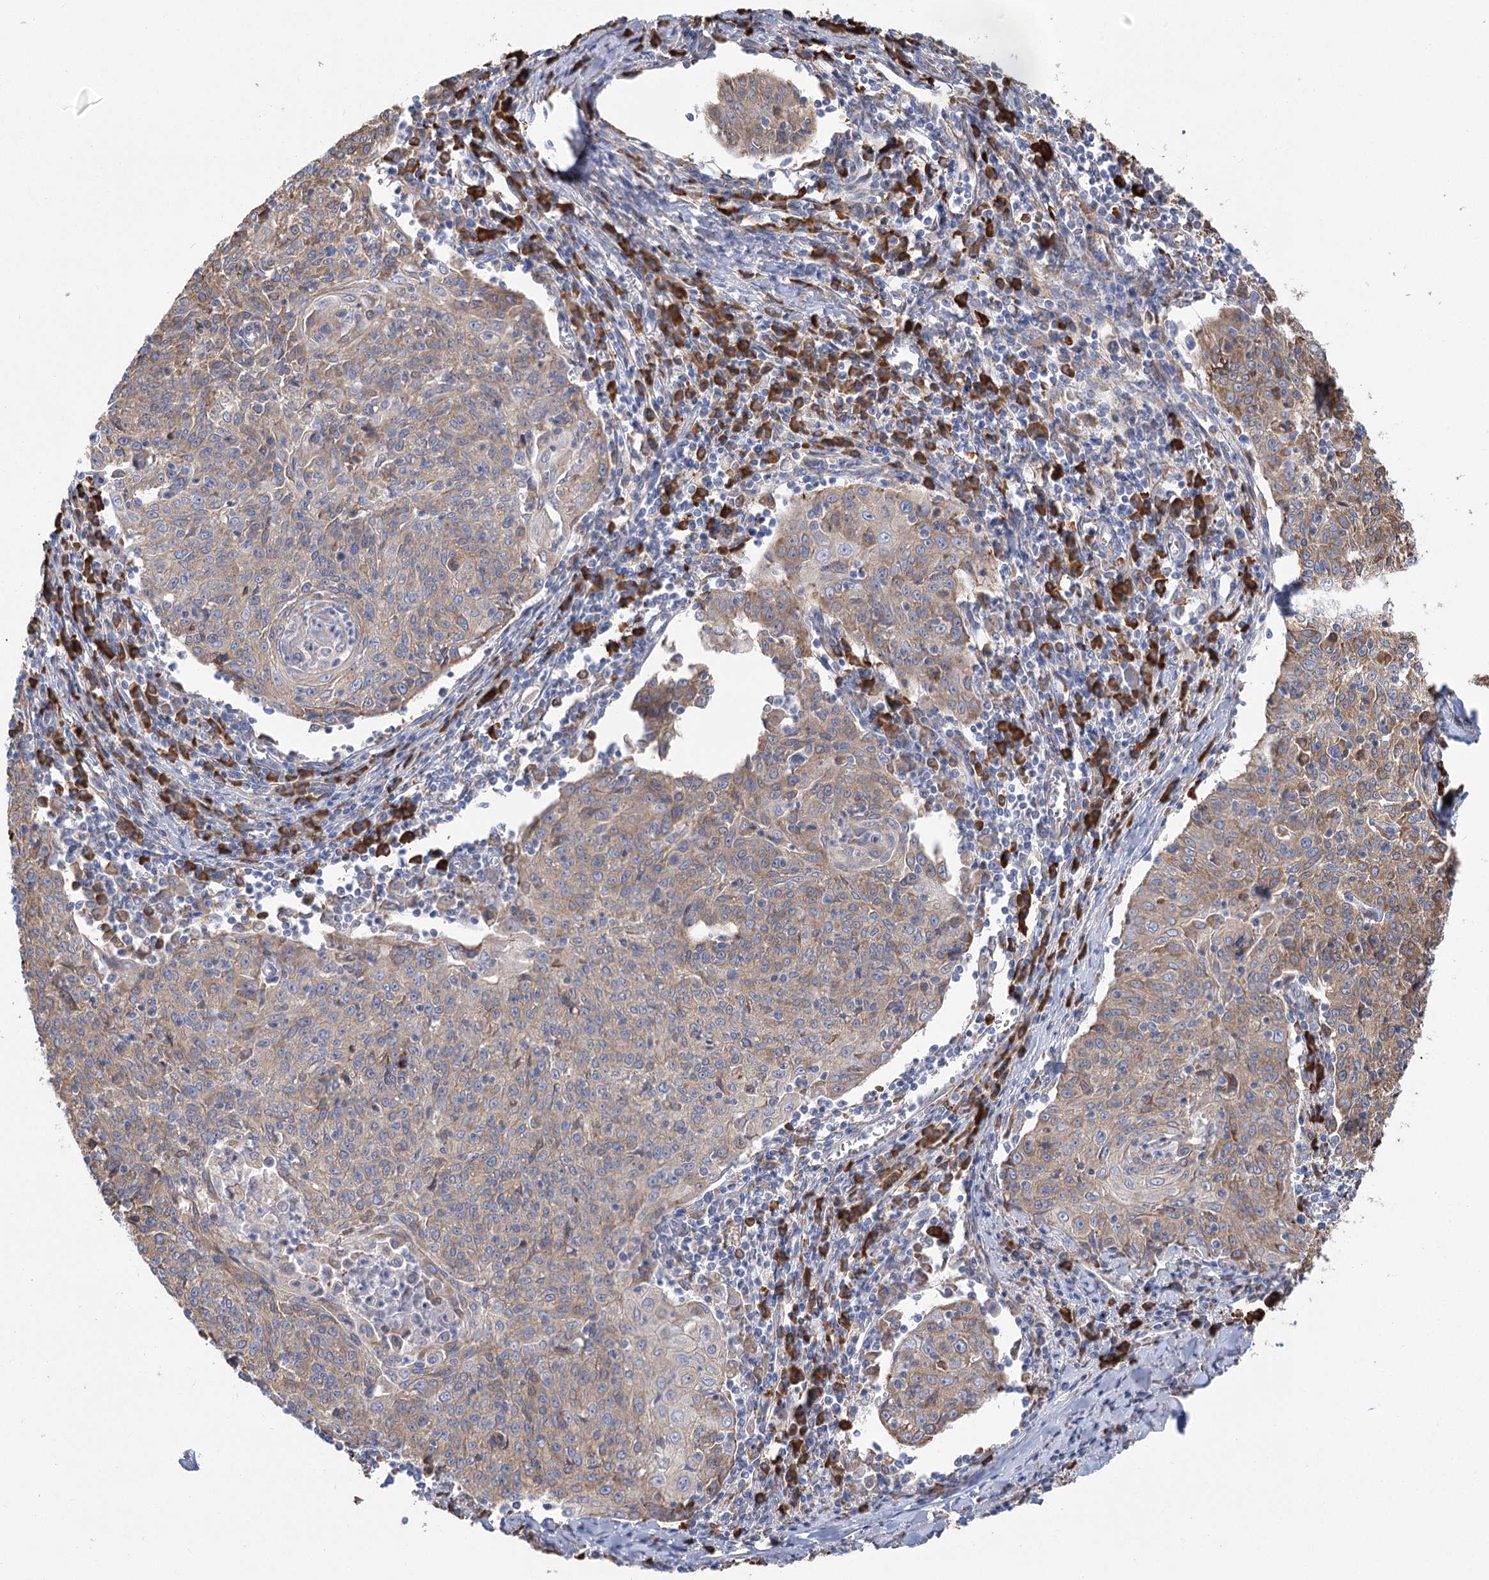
{"staining": {"intensity": "weak", "quantity": "25%-75%", "location": "cytoplasmic/membranous"}, "tissue": "cervical cancer", "cell_type": "Tumor cells", "image_type": "cancer", "snomed": [{"axis": "morphology", "description": "Squamous cell carcinoma, NOS"}, {"axis": "topography", "description": "Cervix"}], "caption": "Tumor cells demonstrate low levels of weak cytoplasmic/membranous staining in approximately 25%-75% of cells in cervical cancer.", "gene": "METTL24", "patient": {"sex": "female", "age": 48}}